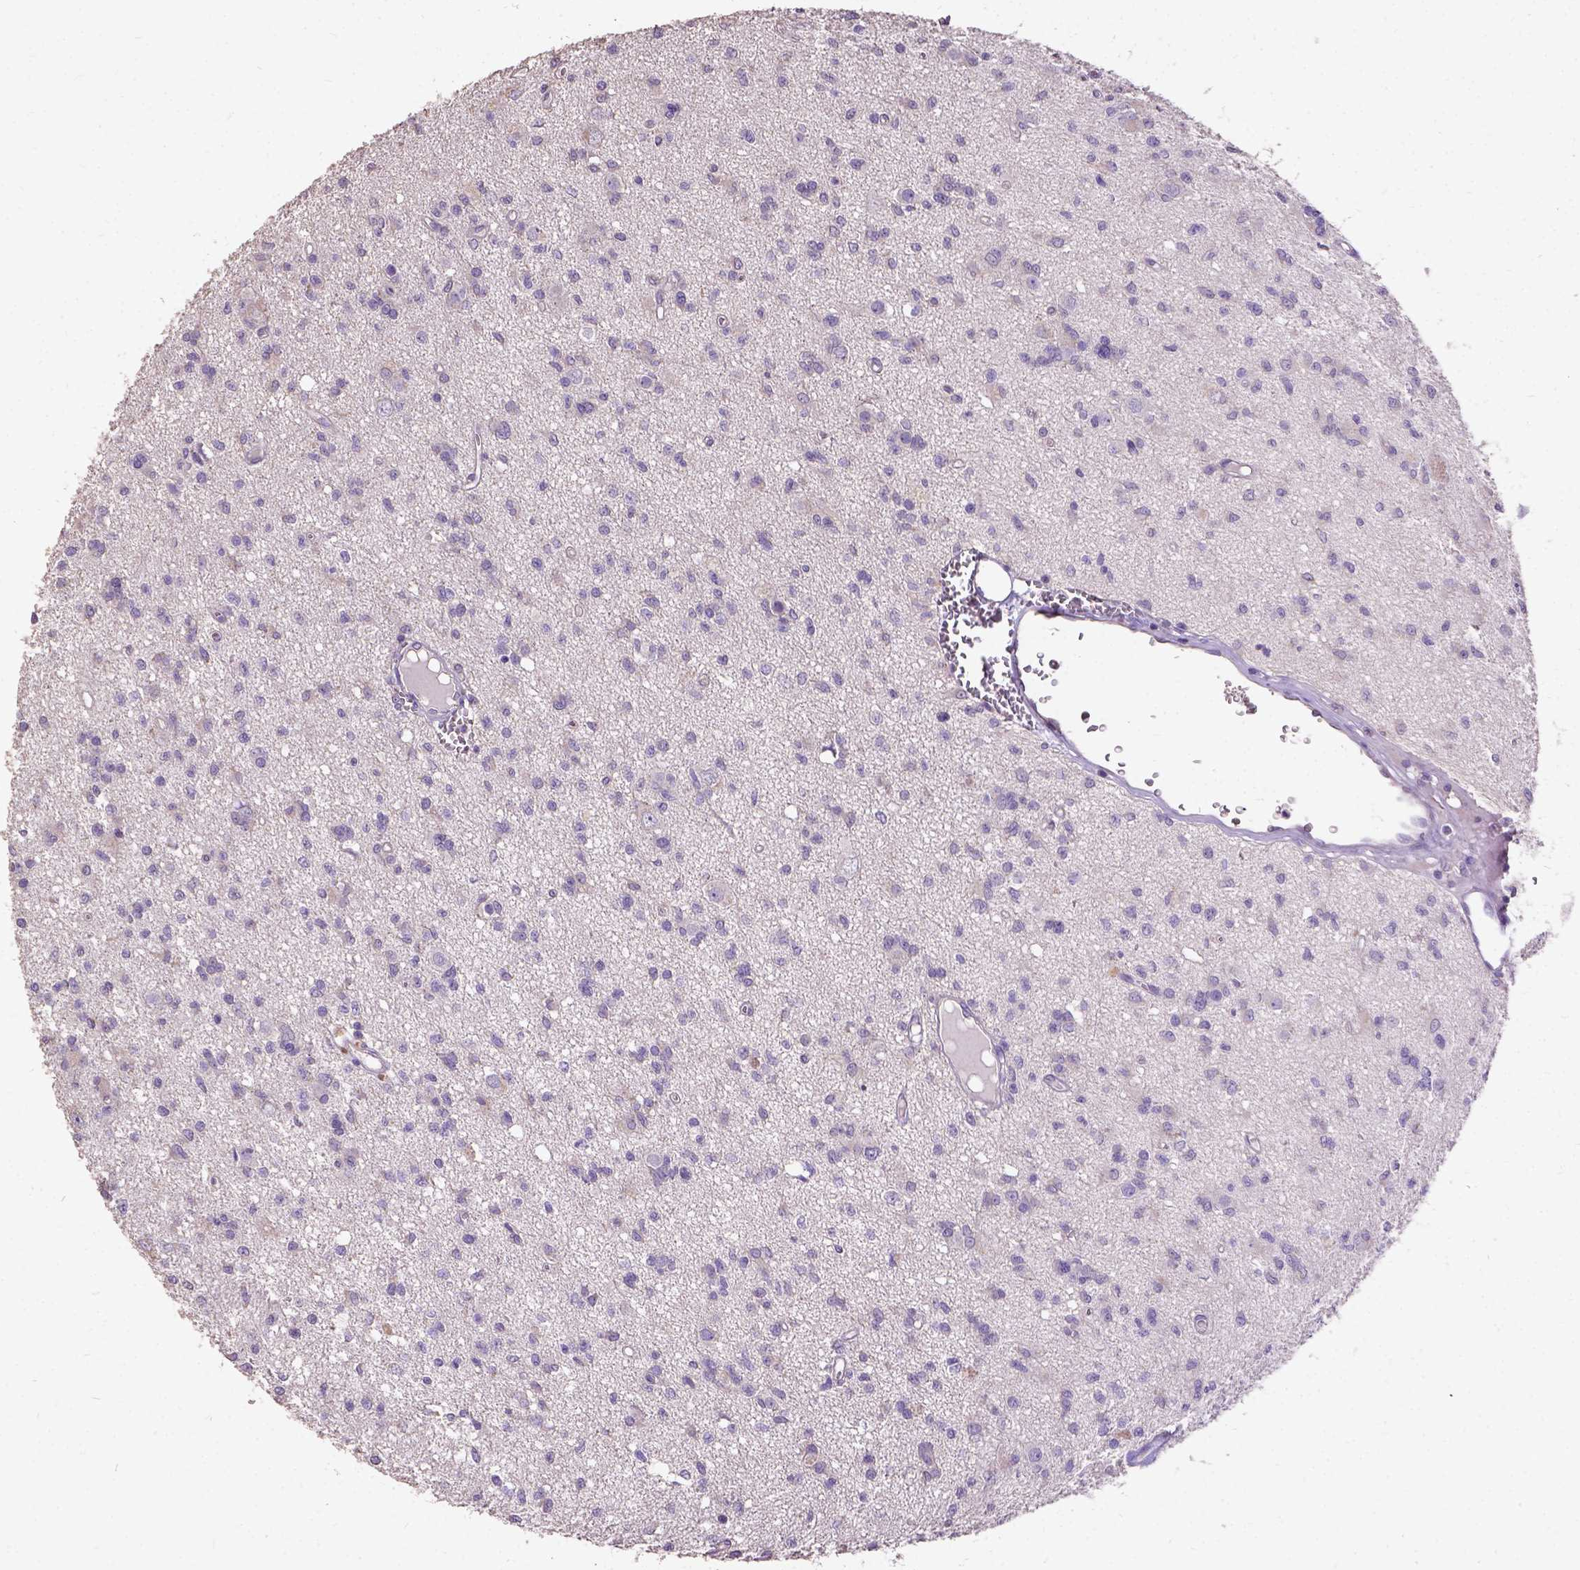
{"staining": {"intensity": "negative", "quantity": "none", "location": "none"}, "tissue": "glioma", "cell_type": "Tumor cells", "image_type": "cancer", "snomed": [{"axis": "morphology", "description": "Glioma, malignant, Low grade"}, {"axis": "topography", "description": "Brain"}], "caption": "Tumor cells show no significant protein expression in low-grade glioma (malignant).", "gene": "DQX1", "patient": {"sex": "male", "age": 64}}